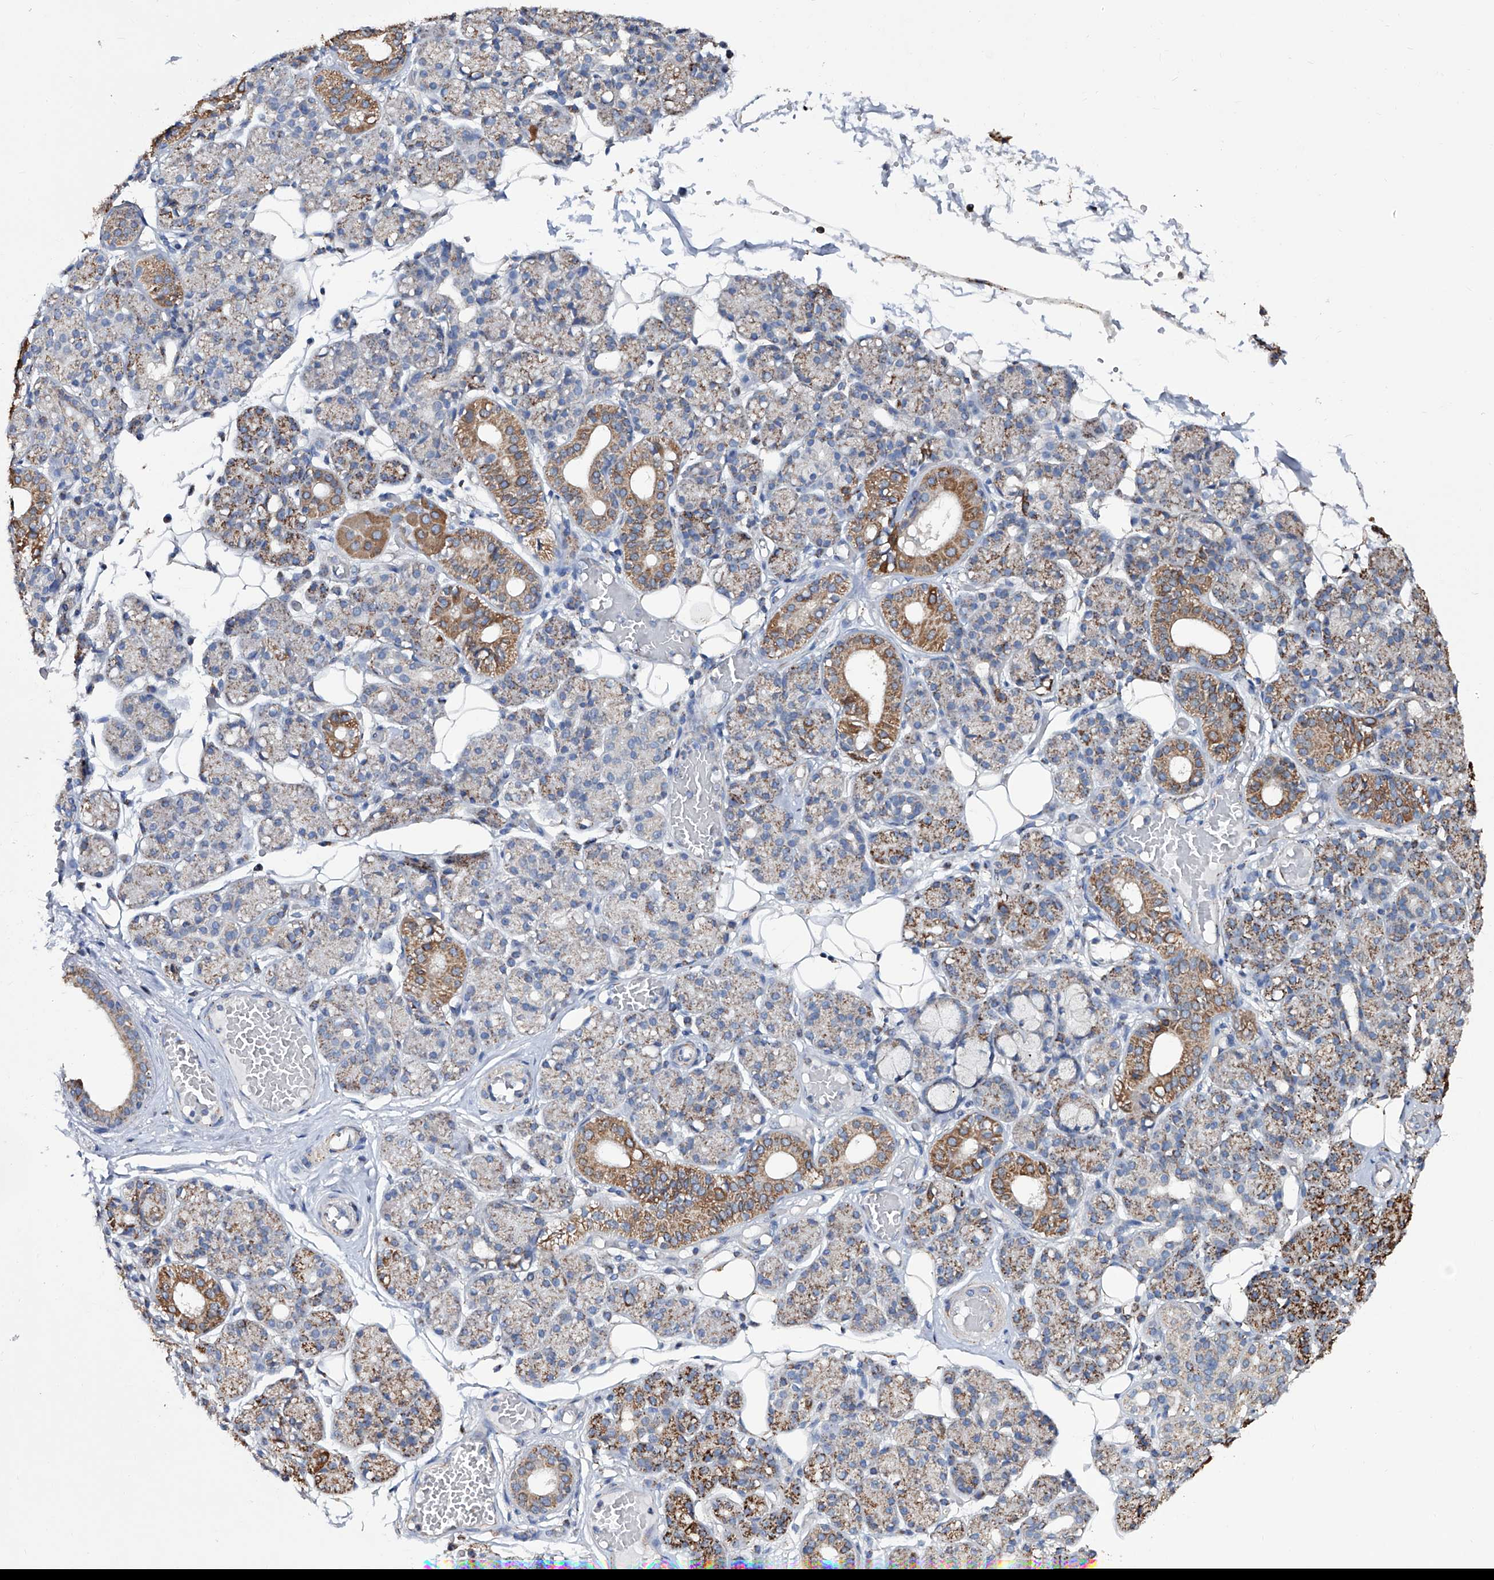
{"staining": {"intensity": "strong", "quantity": "25%-75%", "location": "cytoplasmic/membranous"}, "tissue": "salivary gland", "cell_type": "Glandular cells", "image_type": "normal", "snomed": [{"axis": "morphology", "description": "Normal tissue, NOS"}, {"axis": "topography", "description": "Salivary gland"}], "caption": "Approximately 25%-75% of glandular cells in unremarkable salivary gland reveal strong cytoplasmic/membranous protein staining as visualized by brown immunohistochemical staining.", "gene": "NHS", "patient": {"sex": "male", "age": 63}}